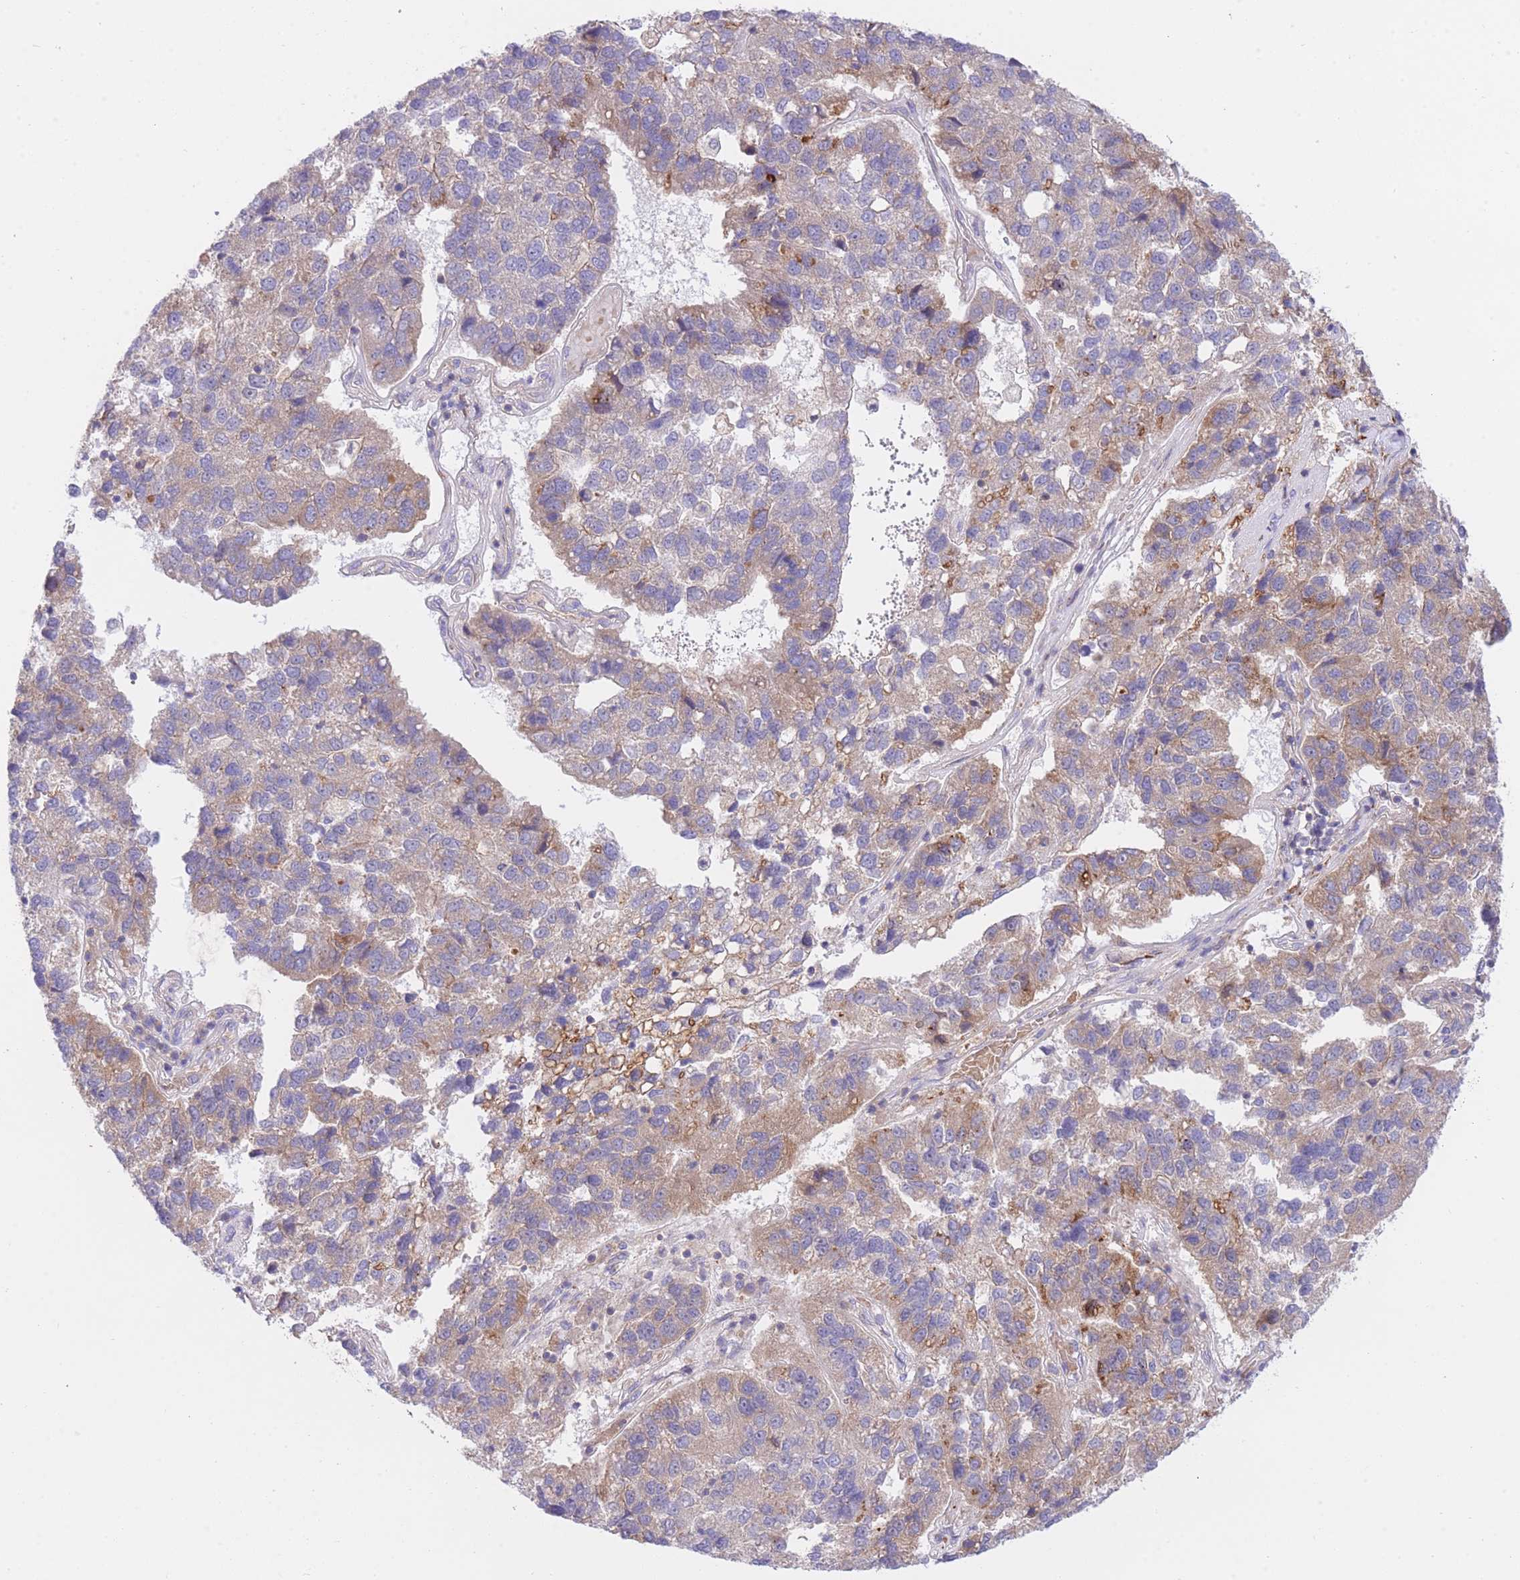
{"staining": {"intensity": "moderate", "quantity": "<25%", "location": "cytoplasmic/membranous"}, "tissue": "pancreatic cancer", "cell_type": "Tumor cells", "image_type": "cancer", "snomed": [{"axis": "morphology", "description": "Adenocarcinoma, NOS"}, {"axis": "topography", "description": "Pancreas"}], "caption": "DAB immunohistochemical staining of adenocarcinoma (pancreatic) displays moderate cytoplasmic/membranous protein staining in about <25% of tumor cells. The staining was performed using DAB (3,3'-diaminobenzidine) to visualize the protein expression in brown, while the nuclei were stained in blue with hematoxylin (Magnification: 20x).", "gene": "EIF2B2", "patient": {"sex": "female", "age": 61}}